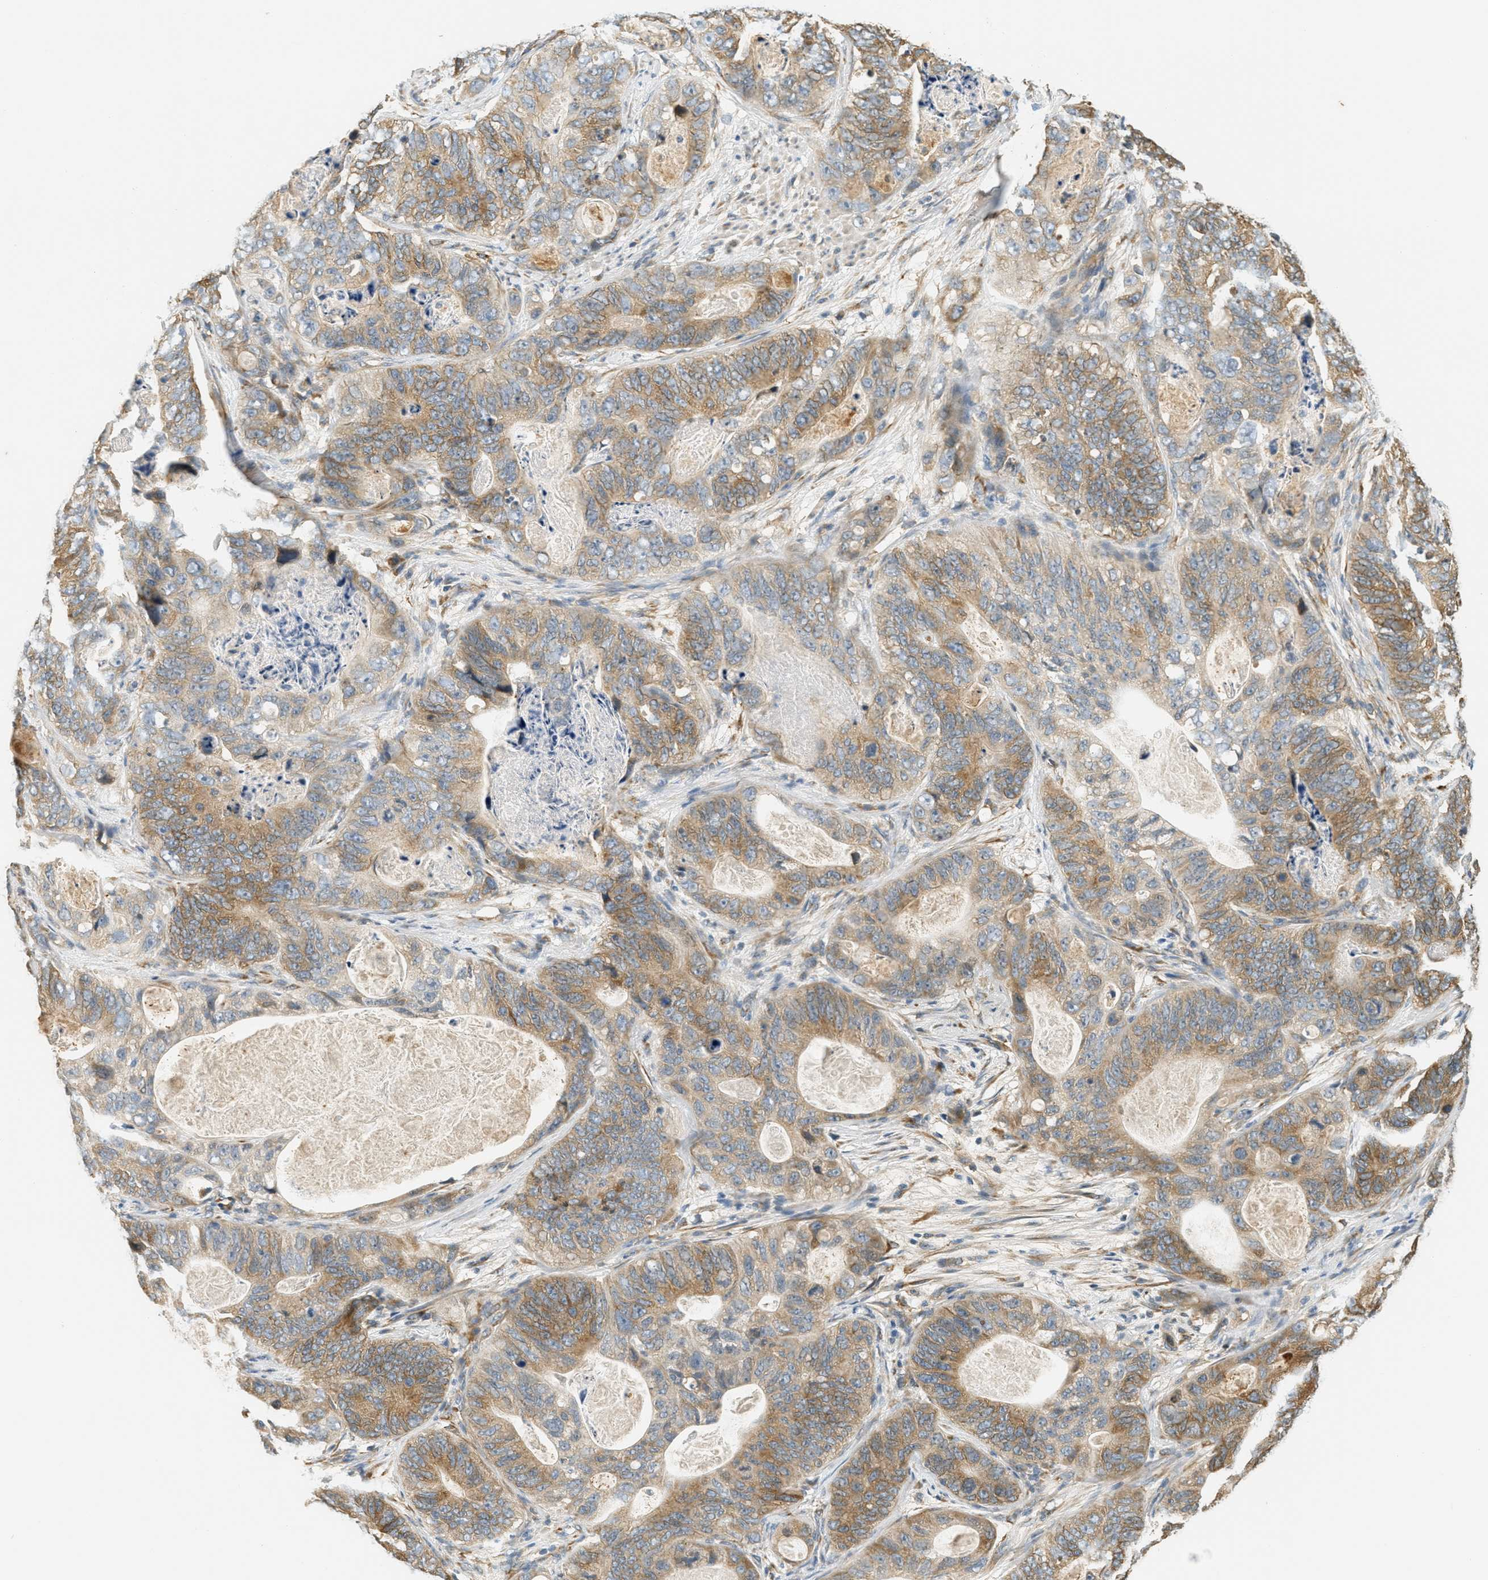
{"staining": {"intensity": "moderate", "quantity": ">75%", "location": "cytoplasmic/membranous"}, "tissue": "stomach cancer", "cell_type": "Tumor cells", "image_type": "cancer", "snomed": [{"axis": "morphology", "description": "Adenocarcinoma, NOS"}, {"axis": "topography", "description": "Stomach"}], "caption": "Adenocarcinoma (stomach) stained with IHC reveals moderate cytoplasmic/membranous staining in approximately >75% of tumor cells.", "gene": "PDK1", "patient": {"sex": "female", "age": 89}}